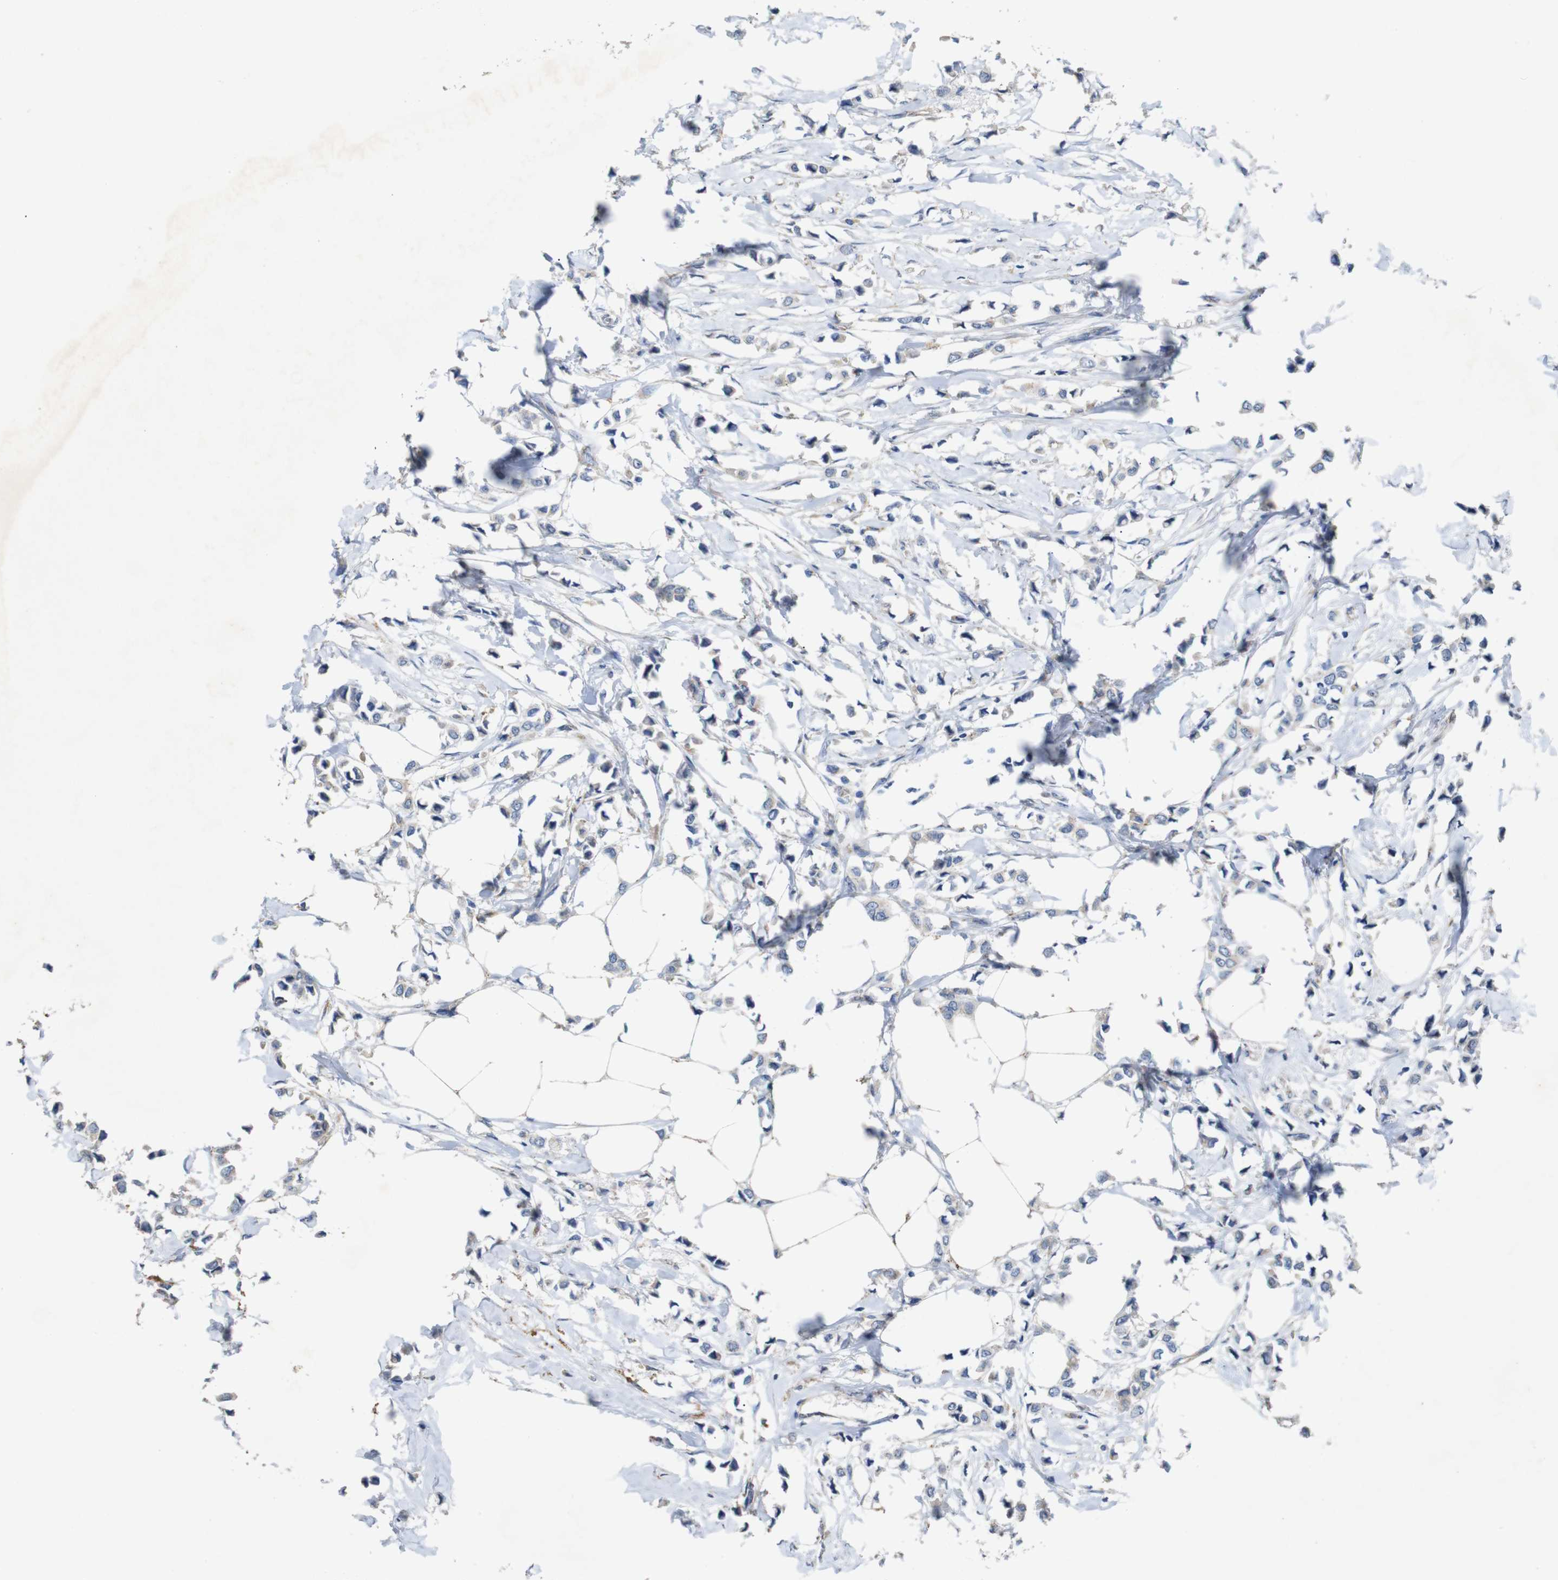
{"staining": {"intensity": "weak", "quantity": "<25%", "location": "cytoplasmic/membranous"}, "tissue": "breast cancer", "cell_type": "Tumor cells", "image_type": "cancer", "snomed": [{"axis": "morphology", "description": "Lobular carcinoma"}, {"axis": "topography", "description": "Breast"}], "caption": "Immunohistochemistry (IHC) of lobular carcinoma (breast) reveals no positivity in tumor cells. Brightfield microscopy of immunohistochemistry (IHC) stained with DAB (3,3'-diaminobenzidine) (brown) and hematoxylin (blue), captured at high magnification.", "gene": "NHLRC3", "patient": {"sex": "female", "age": 51}}